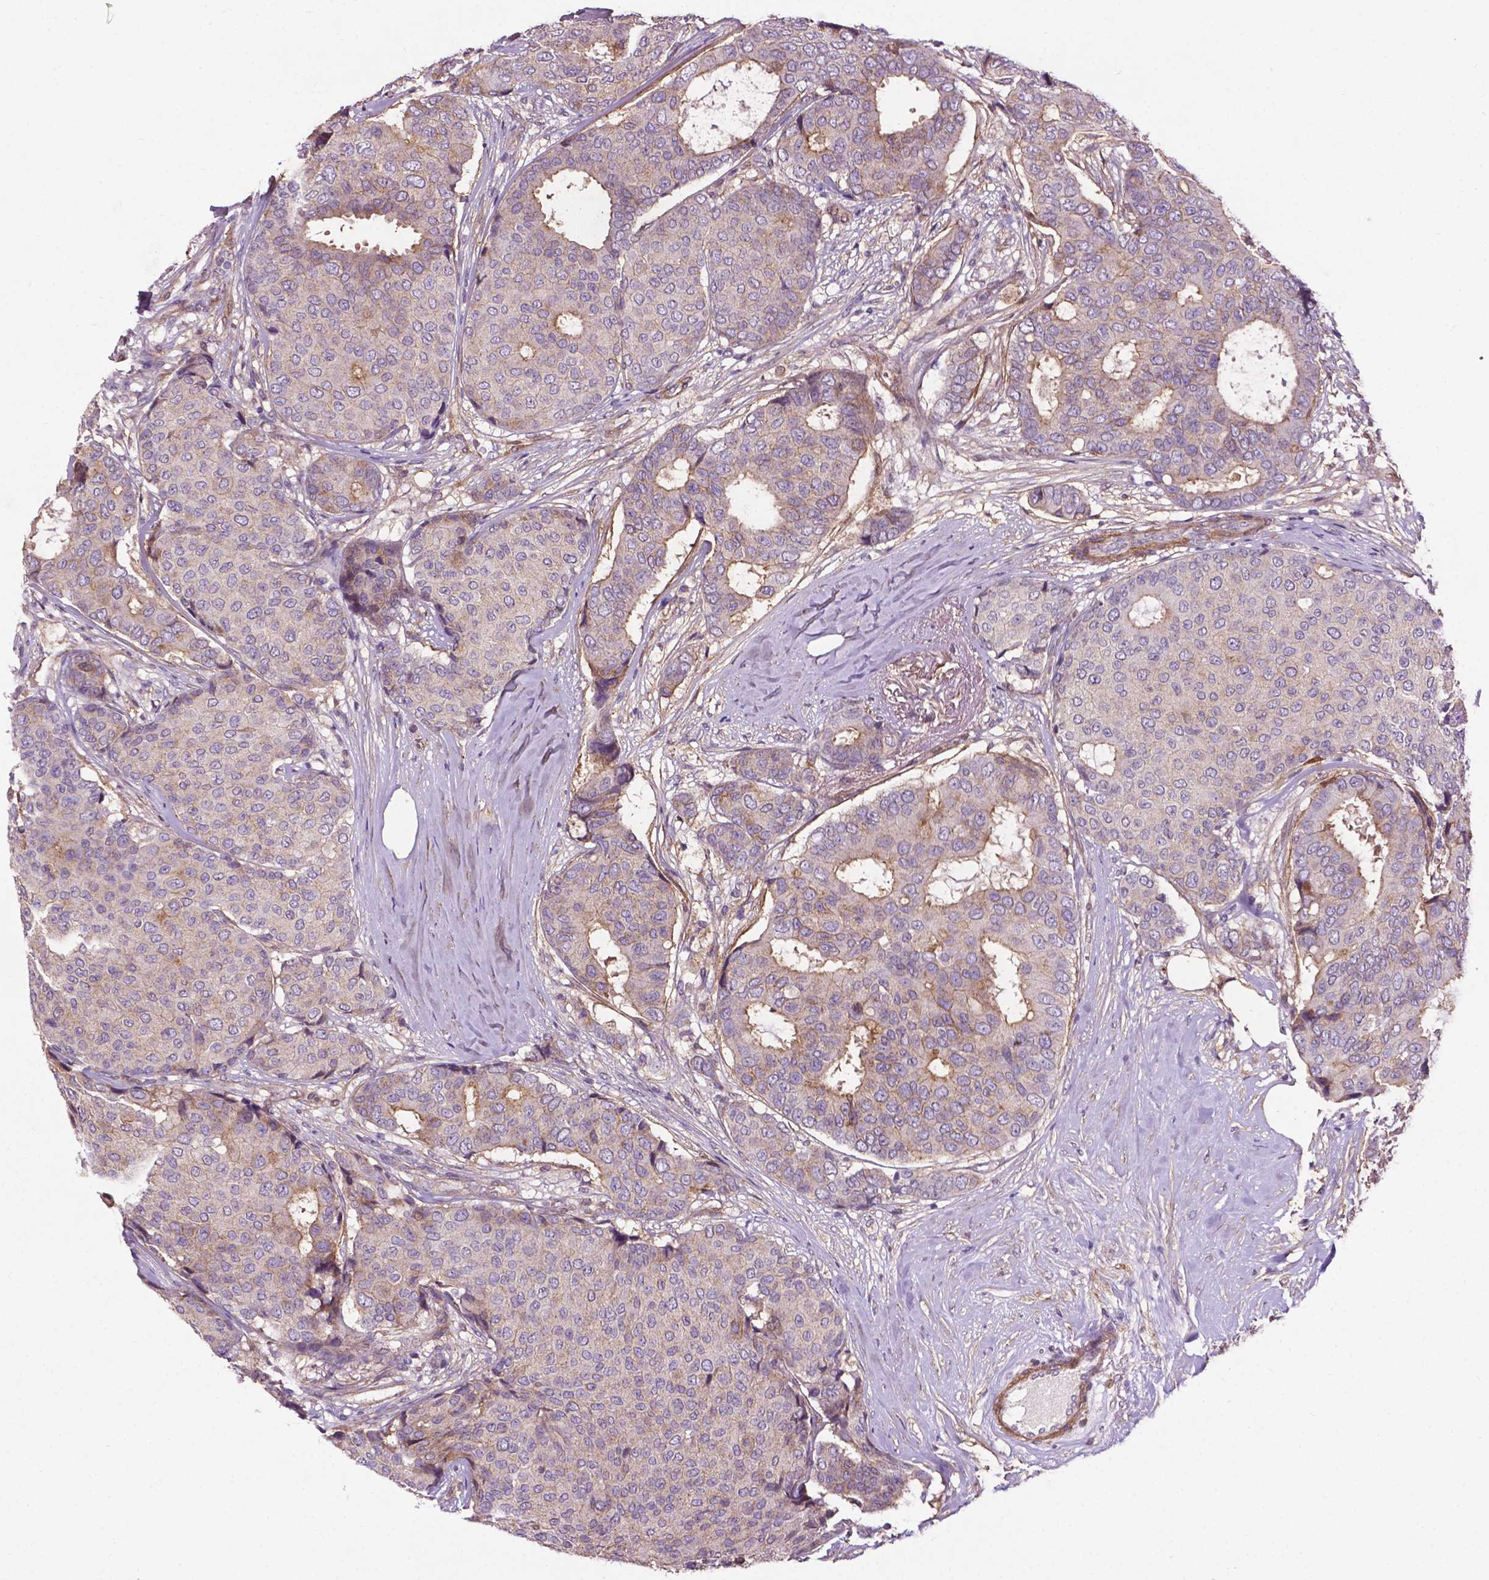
{"staining": {"intensity": "weak", "quantity": "<25%", "location": "cytoplasmic/membranous"}, "tissue": "breast cancer", "cell_type": "Tumor cells", "image_type": "cancer", "snomed": [{"axis": "morphology", "description": "Duct carcinoma"}, {"axis": "topography", "description": "Breast"}], "caption": "IHC of human breast invasive ductal carcinoma exhibits no positivity in tumor cells.", "gene": "RRAS", "patient": {"sex": "female", "age": 75}}